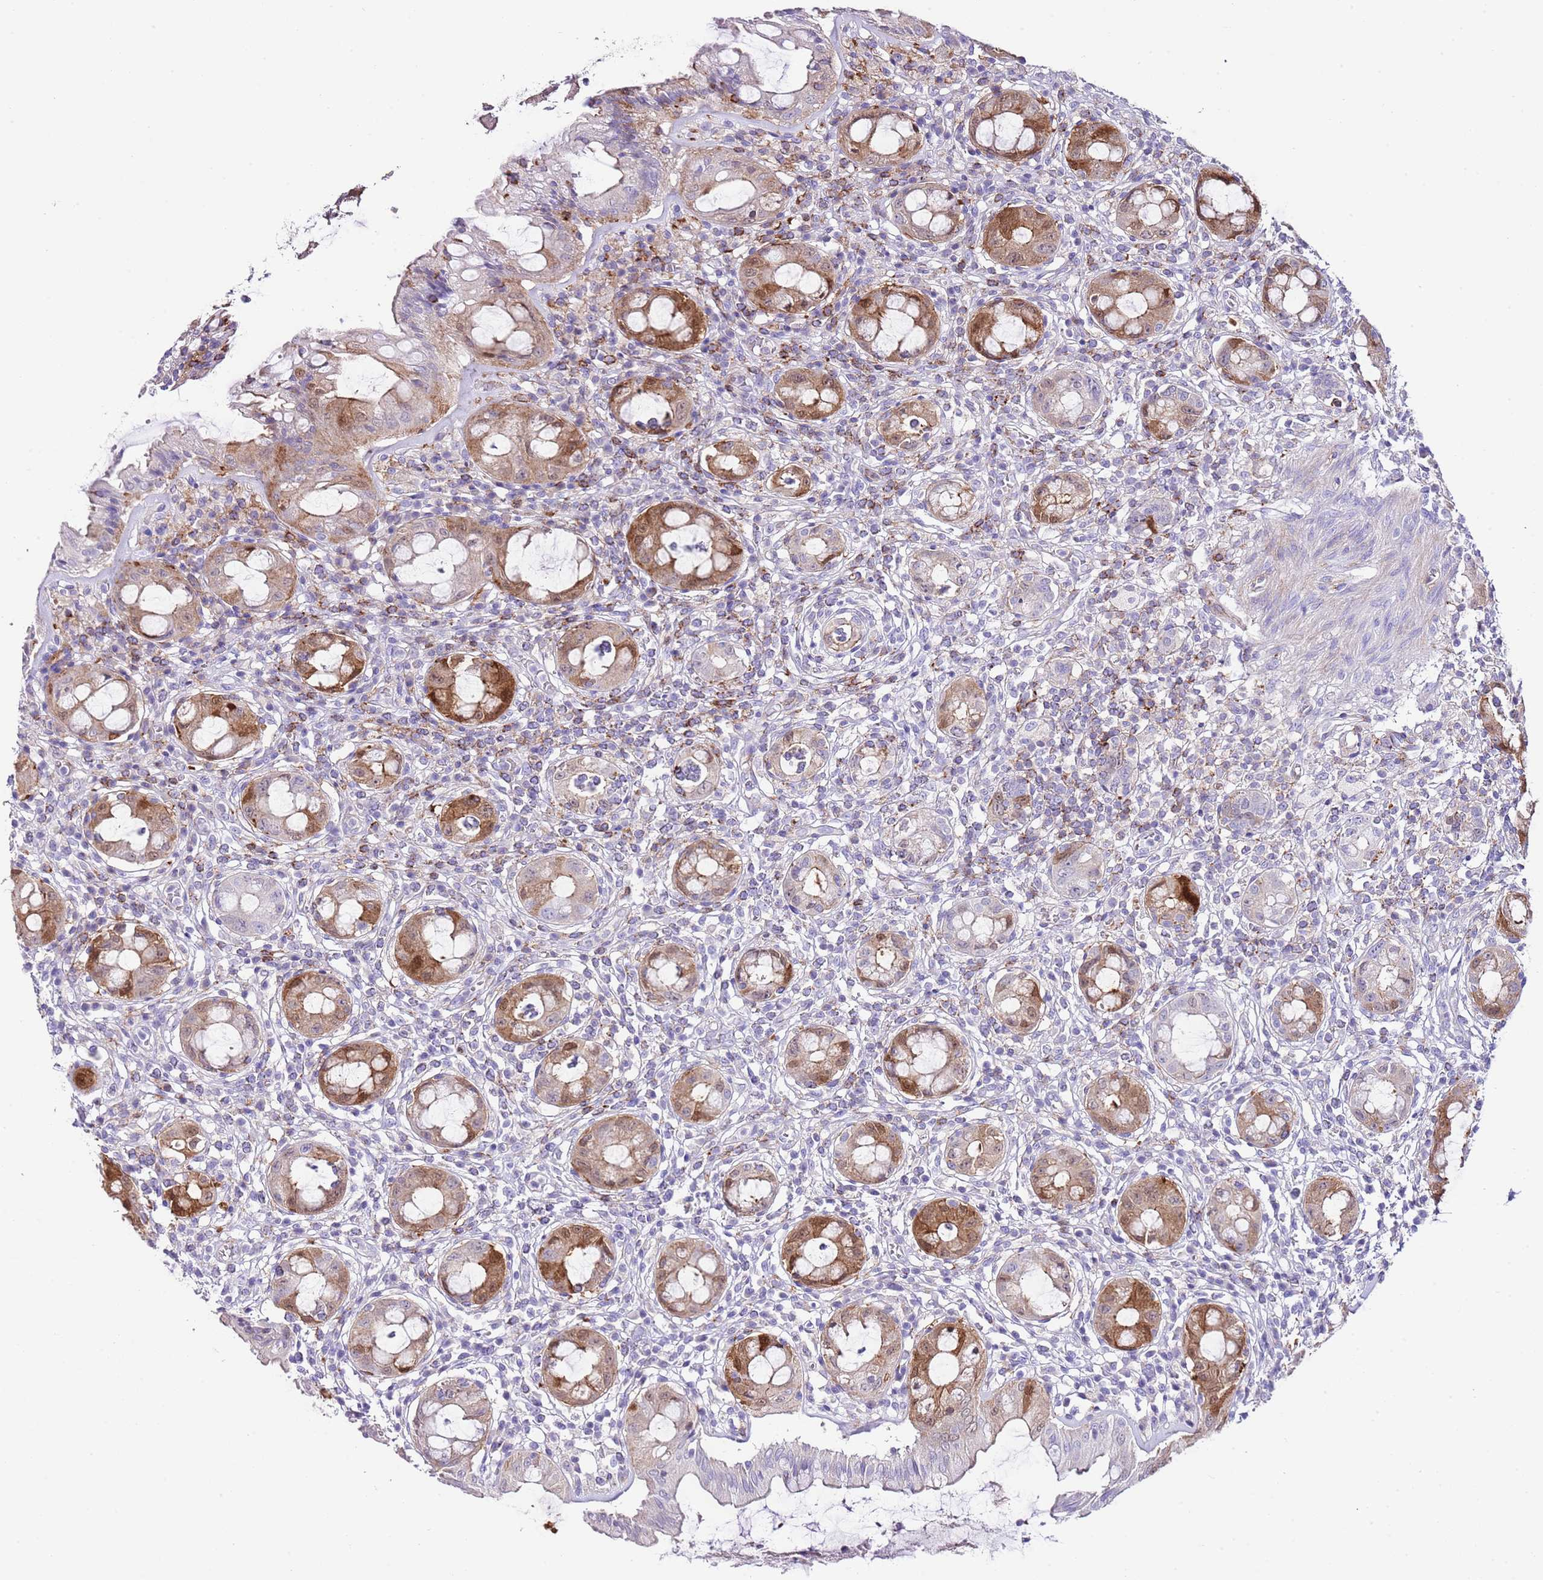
{"staining": {"intensity": "moderate", "quantity": "25%-75%", "location": "cytoplasmic/membranous,nuclear"}, "tissue": "rectum", "cell_type": "Glandular cells", "image_type": "normal", "snomed": [{"axis": "morphology", "description": "Normal tissue, NOS"}, {"axis": "topography", "description": "Rectum"}], "caption": "The photomicrograph displays immunohistochemical staining of unremarkable rectum. There is moderate cytoplasmic/membranous,nuclear positivity is seen in about 25%-75% of glandular cells. (DAB (3,3'-diaminobenzidine) = brown stain, brightfield microscopy at high magnification).", "gene": "ALDH3A1", "patient": {"sex": "female", "age": 57}}